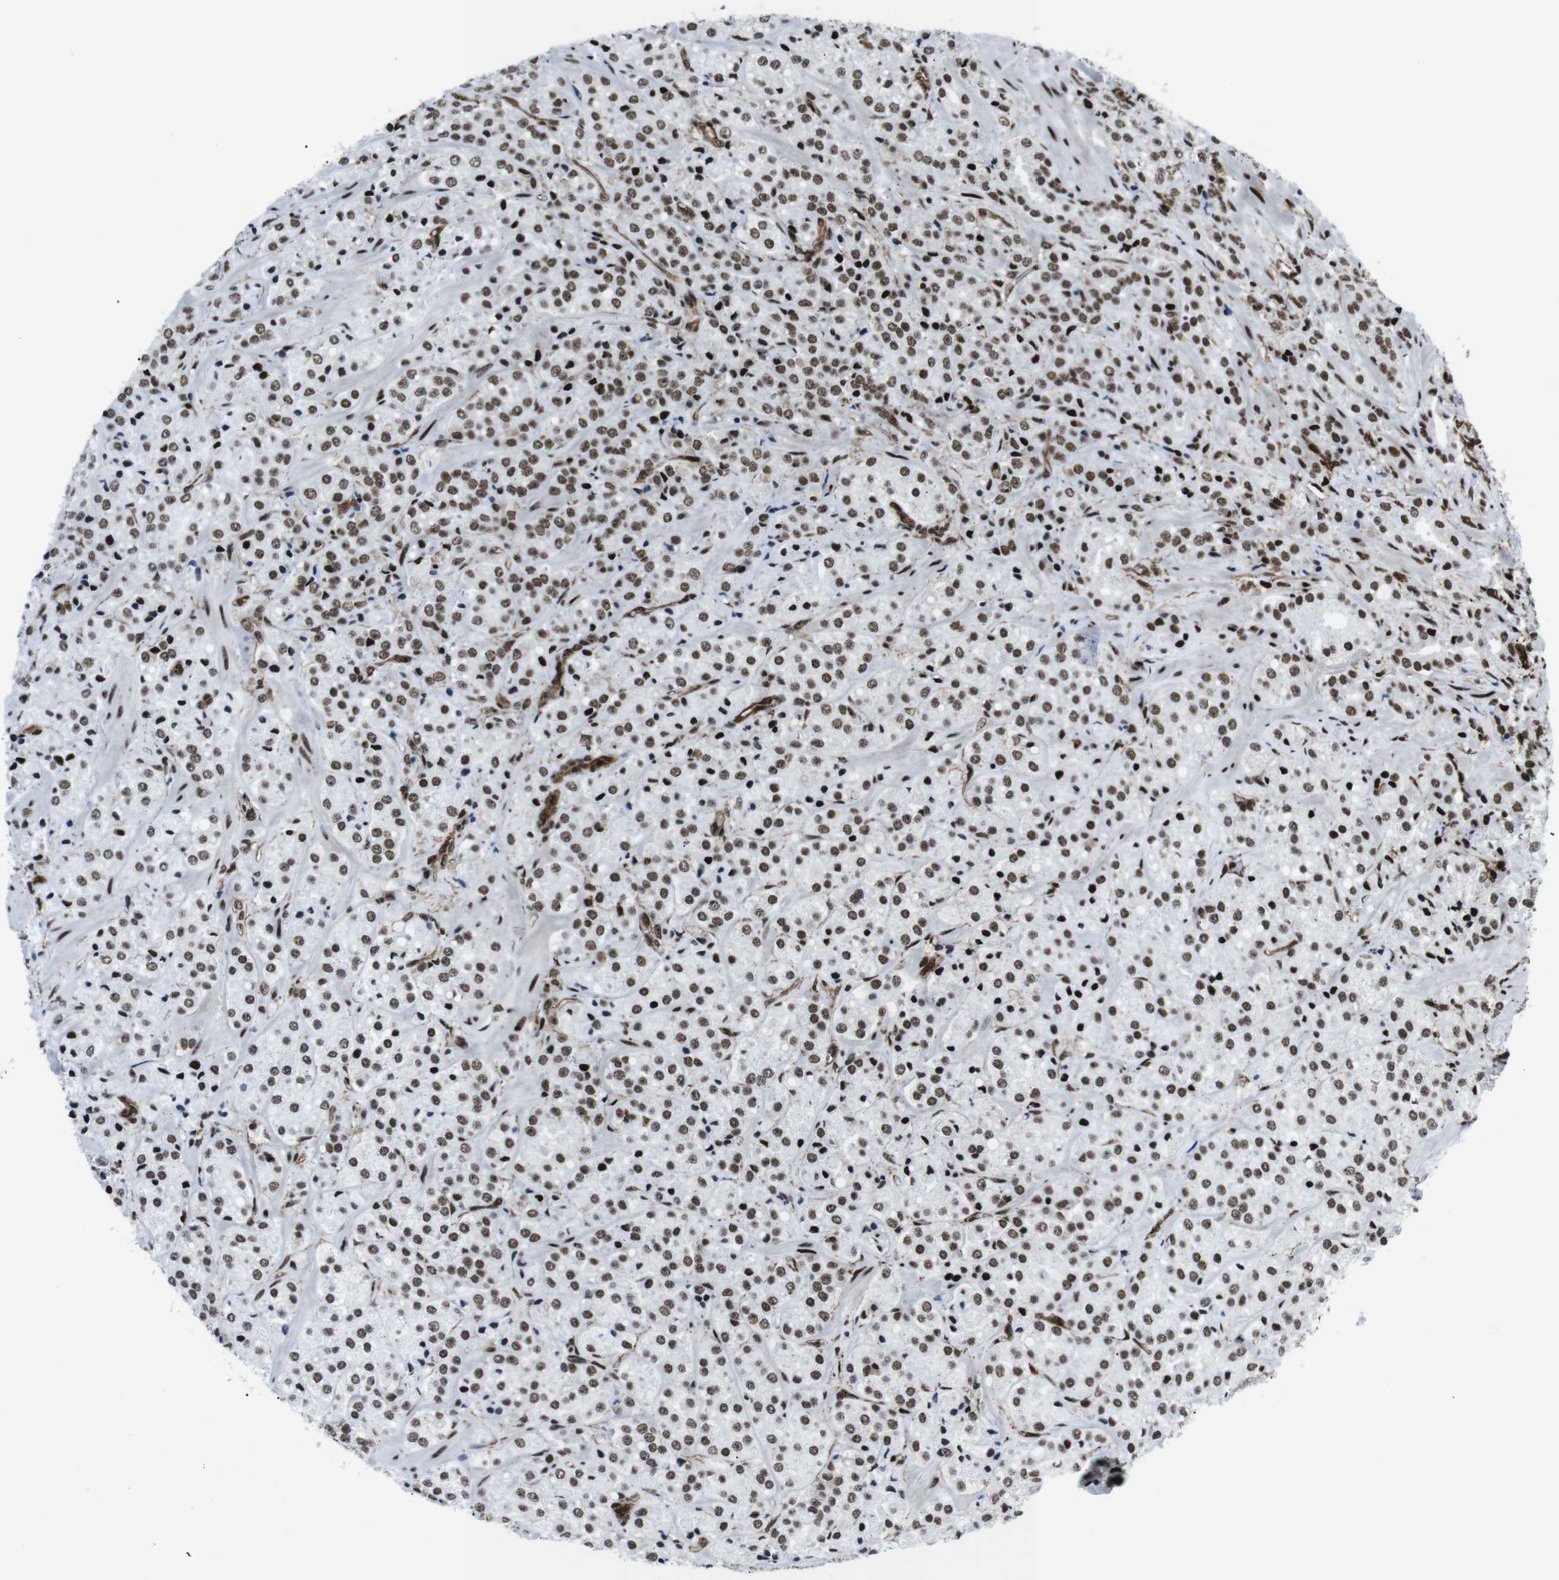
{"staining": {"intensity": "moderate", "quantity": ">75%", "location": "nuclear"}, "tissue": "prostate cancer", "cell_type": "Tumor cells", "image_type": "cancer", "snomed": [{"axis": "morphology", "description": "Adenocarcinoma, High grade"}, {"axis": "topography", "description": "Prostate"}], "caption": "Immunohistochemical staining of human prostate adenocarcinoma (high-grade) exhibits medium levels of moderate nuclear protein positivity in about >75% of tumor cells. The protein is shown in brown color, while the nuclei are stained blue.", "gene": "HNRNPU", "patient": {"sex": "male", "age": 64}}